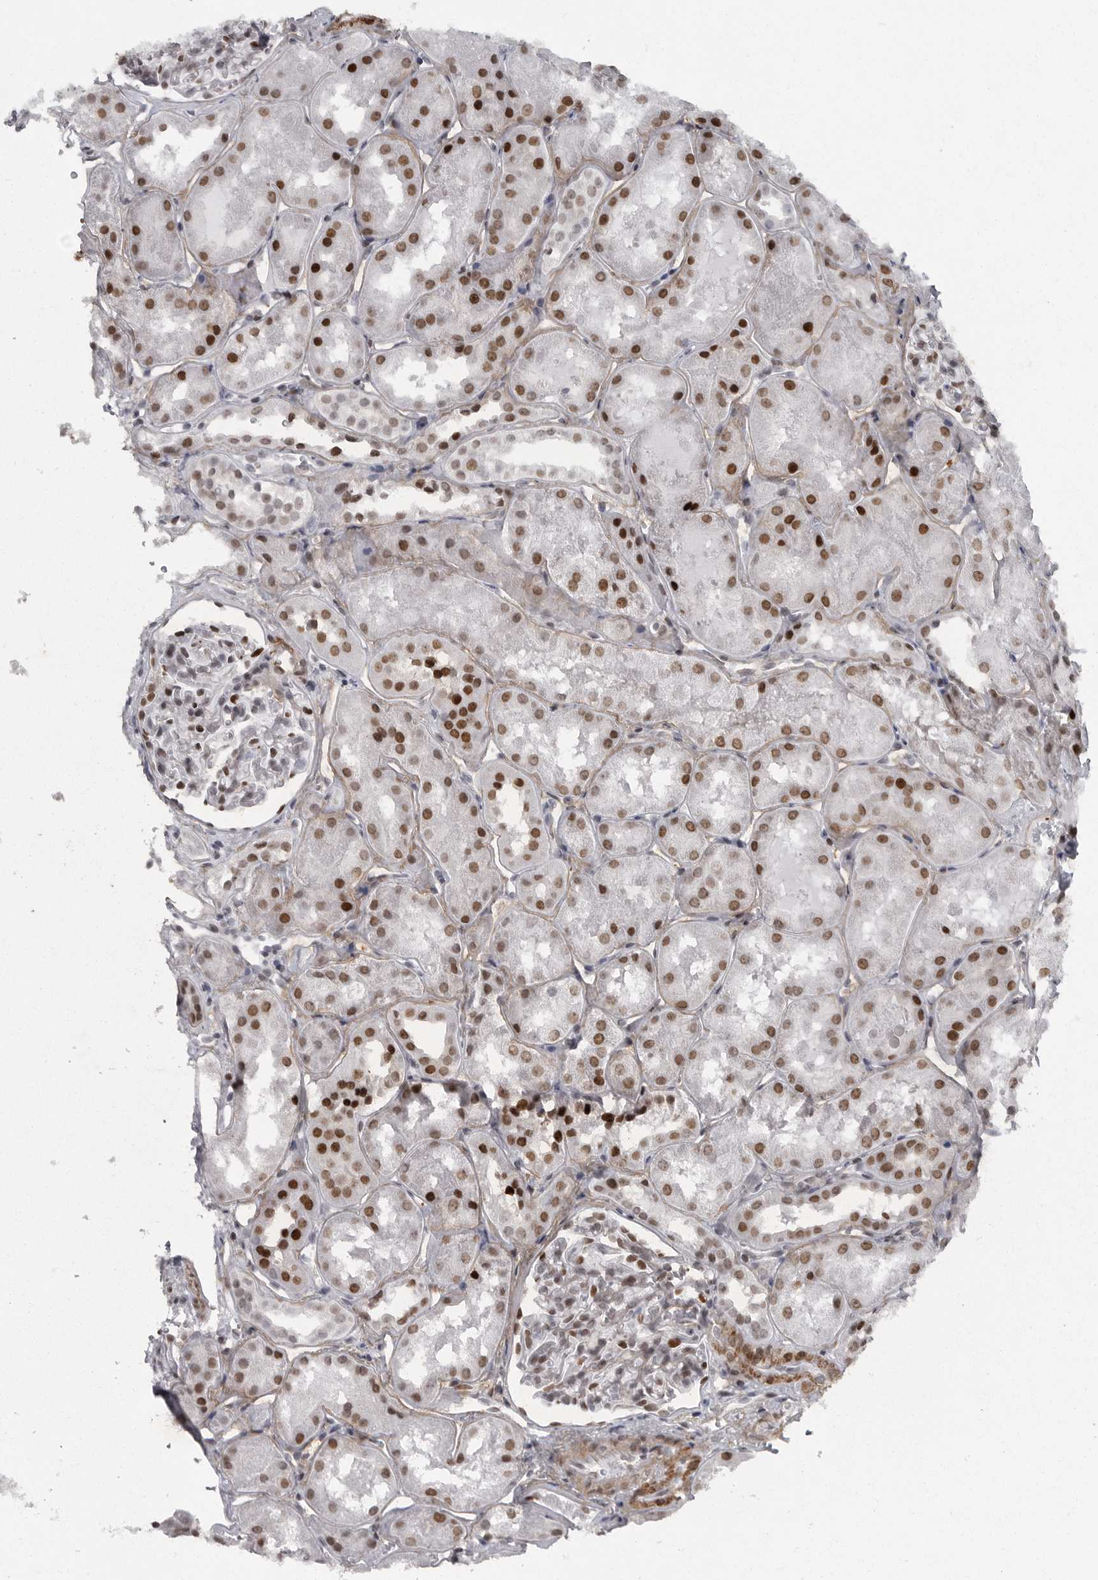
{"staining": {"intensity": "moderate", "quantity": "25%-75%", "location": "nuclear"}, "tissue": "kidney", "cell_type": "Cells in glomeruli", "image_type": "normal", "snomed": [{"axis": "morphology", "description": "Normal tissue, NOS"}, {"axis": "topography", "description": "Kidney"}], "caption": "A medium amount of moderate nuclear staining is present in about 25%-75% of cells in glomeruli in unremarkable kidney. (Stains: DAB in brown, nuclei in blue, Microscopy: brightfield microscopy at high magnification).", "gene": "HMGN3", "patient": {"sex": "male", "age": 16}}